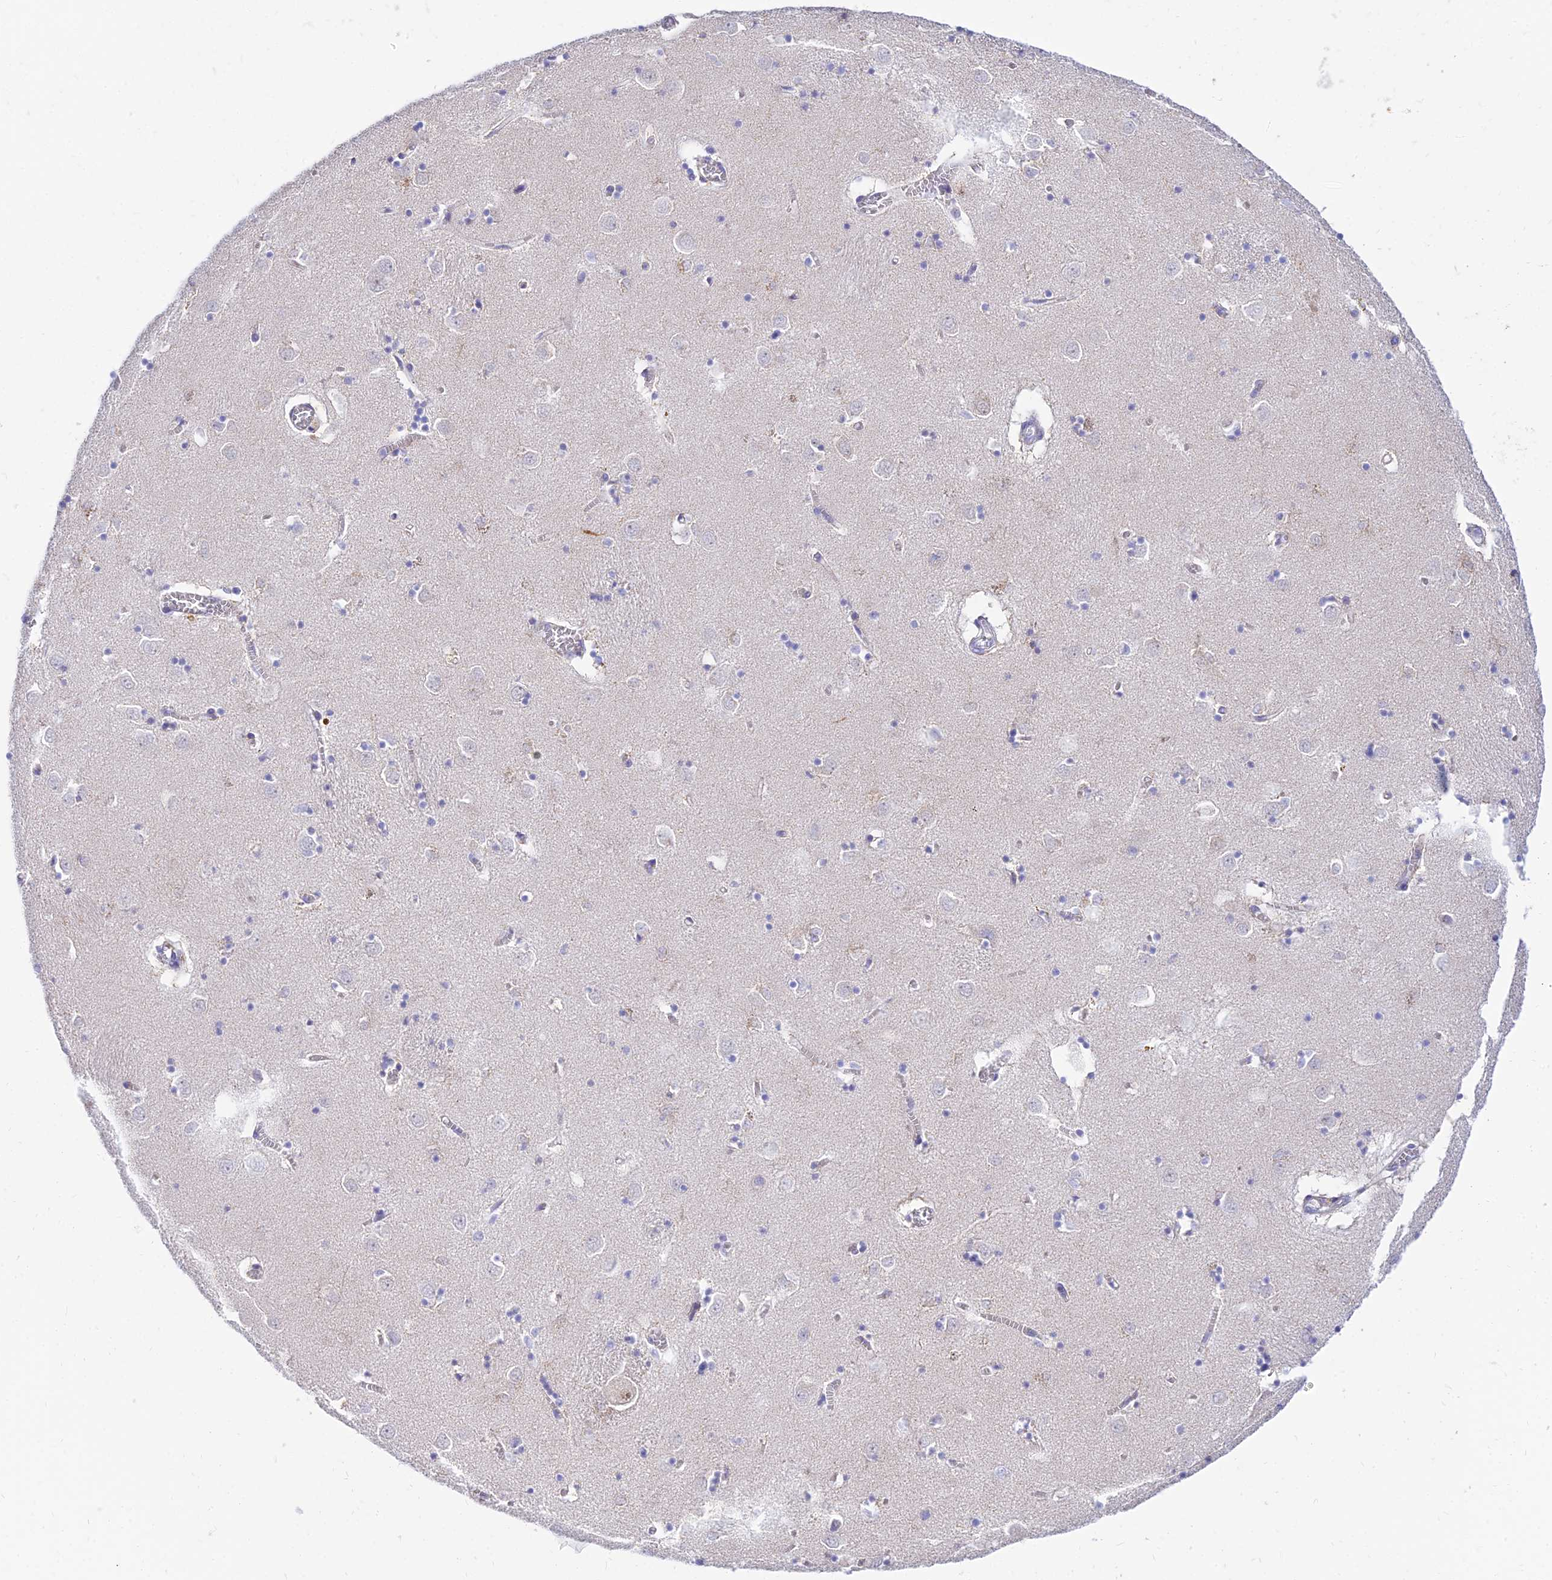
{"staining": {"intensity": "negative", "quantity": "none", "location": "none"}, "tissue": "caudate", "cell_type": "Glial cells", "image_type": "normal", "snomed": [{"axis": "morphology", "description": "Normal tissue, NOS"}, {"axis": "topography", "description": "Lateral ventricle wall"}], "caption": "Human caudate stained for a protein using immunohistochemistry (IHC) shows no expression in glial cells.", "gene": "PKN3", "patient": {"sex": "male", "age": 70}}